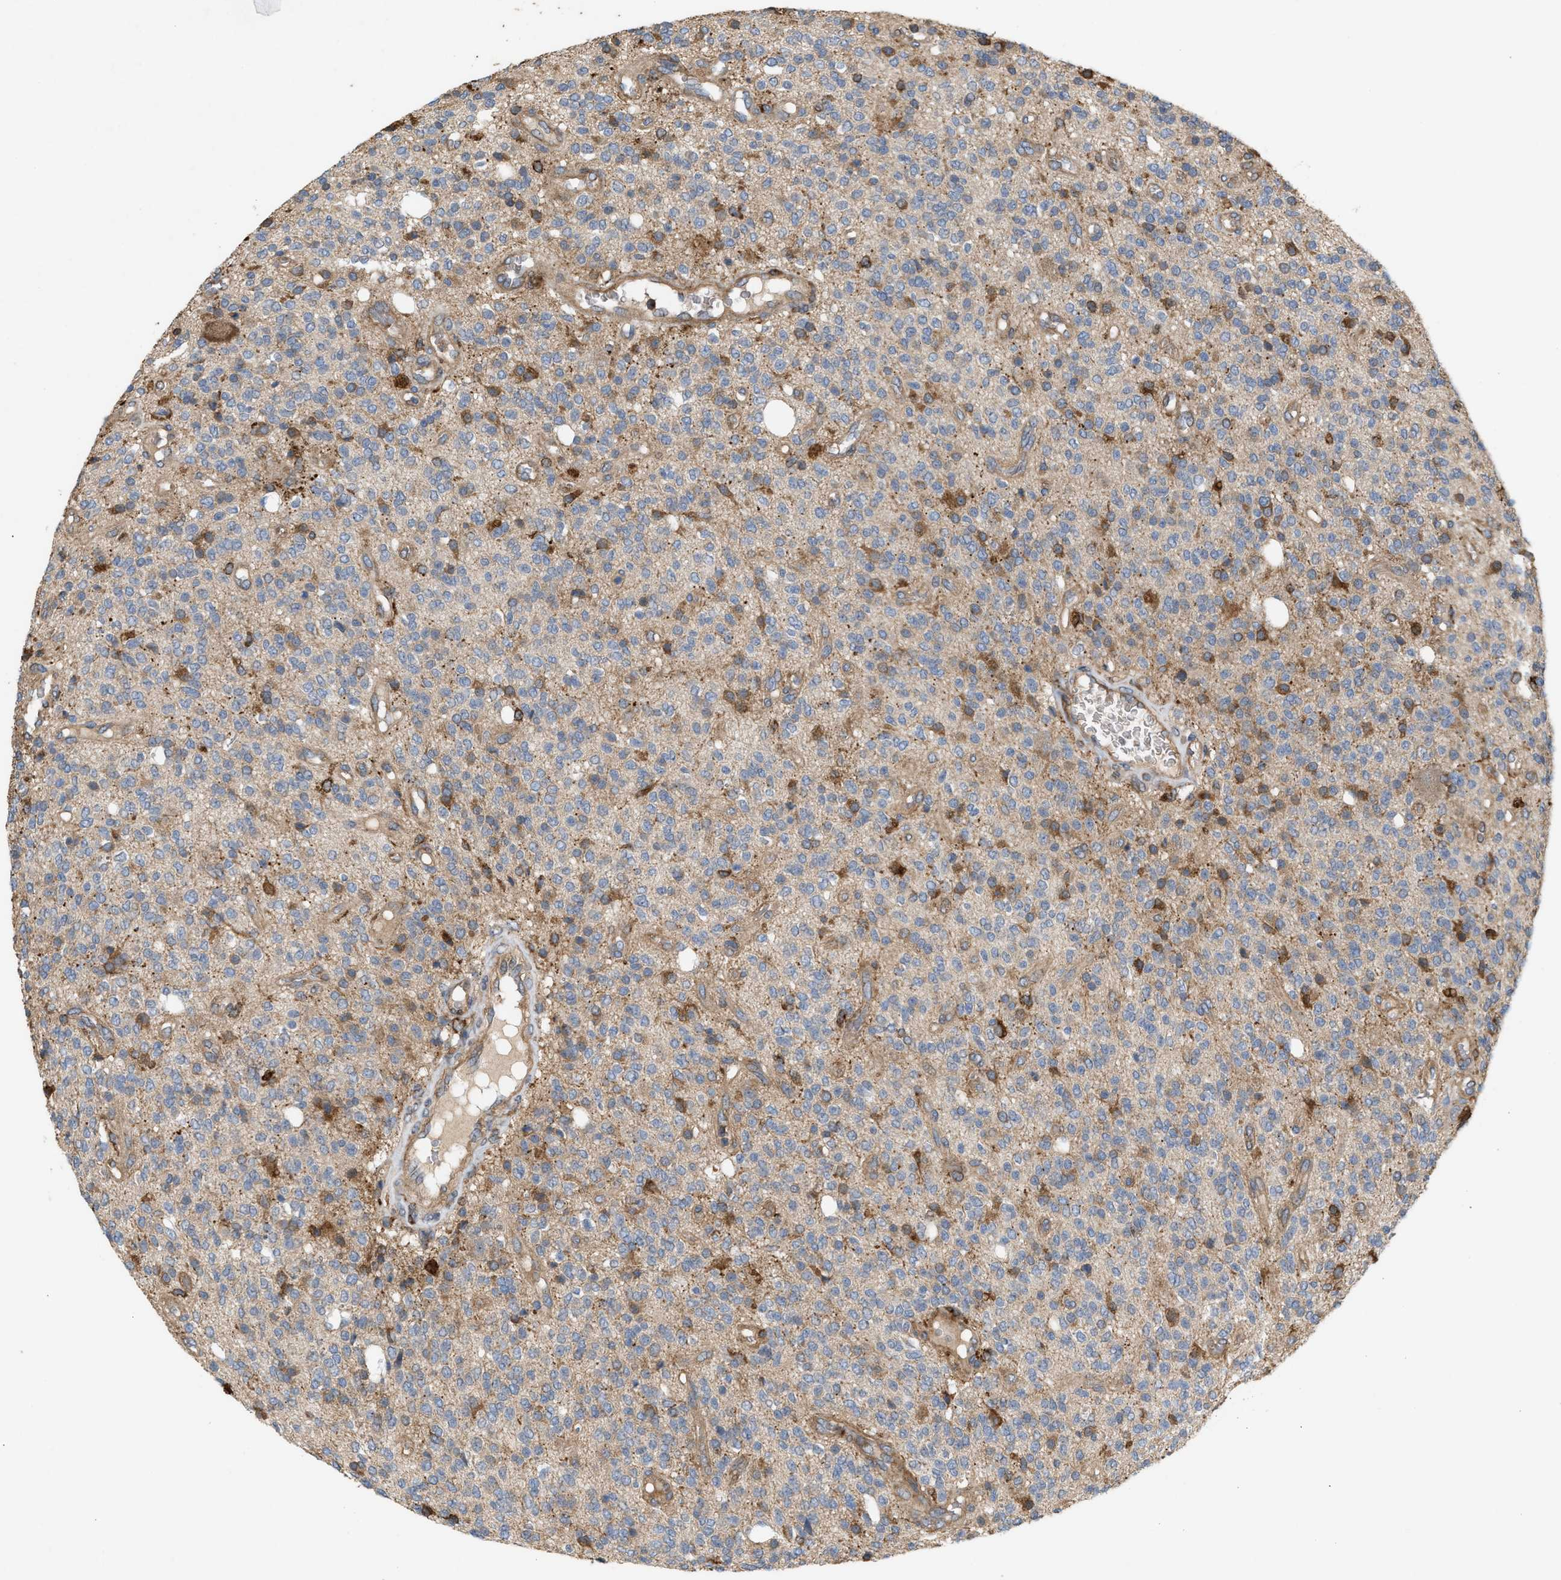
{"staining": {"intensity": "weak", "quantity": ">75%", "location": "cytoplasmic/membranous"}, "tissue": "glioma", "cell_type": "Tumor cells", "image_type": "cancer", "snomed": [{"axis": "morphology", "description": "Glioma, malignant, High grade"}, {"axis": "topography", "description": "Brain"}], "caption": "Human malignant glioma (high-grade) stained with a brown dye shows weak cytoplasmic/membranous positive positivity in about >75% of tumor cells.", "gene": "GCC1", "patient": {"sex": "male", "age": 34}}